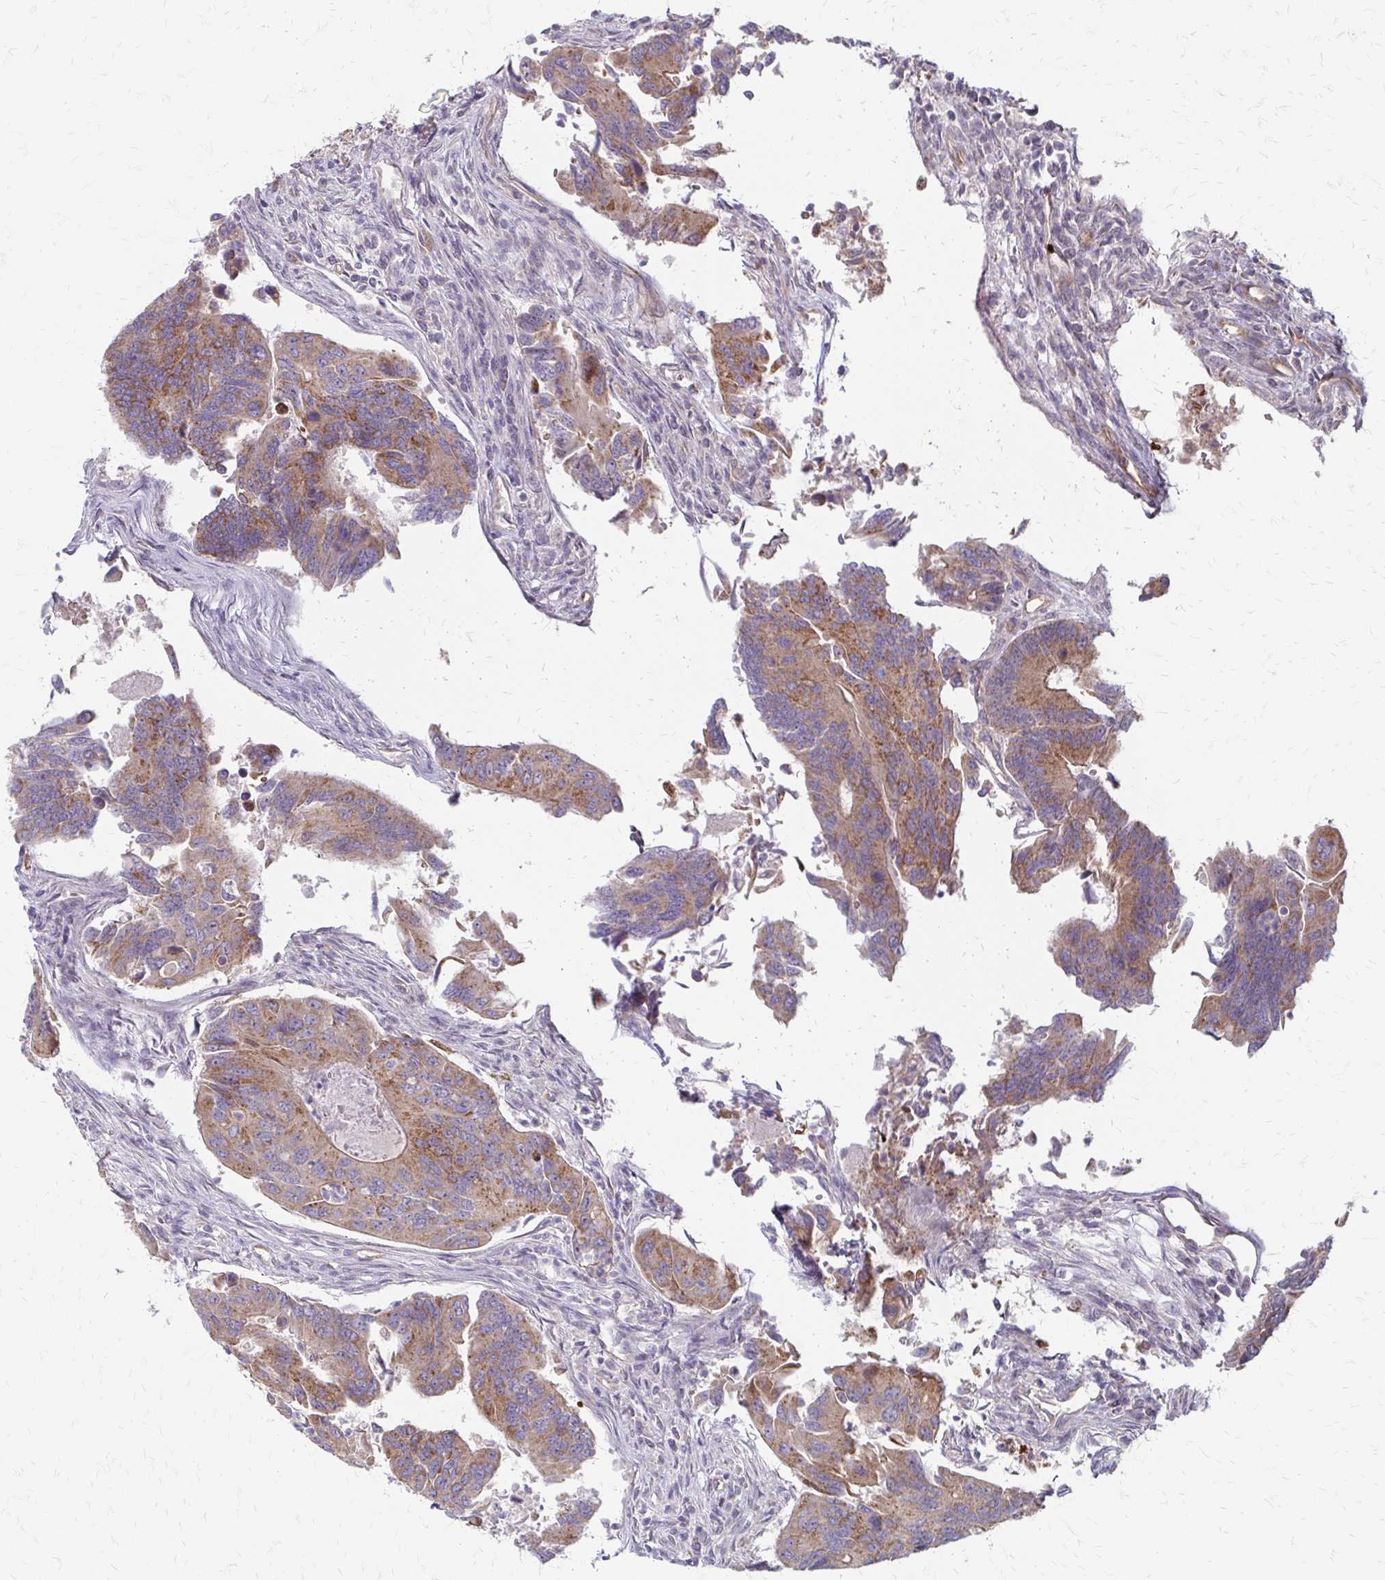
{"staining": {"intensity": "moderate", "quantity": ">75%", "location": "cytoplasmic/membranous"}, "tissue": "colorectal cancer", "cell_type": "Tumor cells", "image_type": "cancer", "snomed": [{"axis": "morphology", "description": "Adenocarcinoma, NOS"}, {"axis": "topography", "description": "Colon"}], "caption": "Adenocarcinoma (colorectal) tissue displays moderate cytoplasmic/membranous expression in approximately >75% of tumor cells (brown staining indicates protein expression, while blue staining denotes nuclei).", "gene": "ZNF383", "patient": {"sex": "female", "age": 67}}